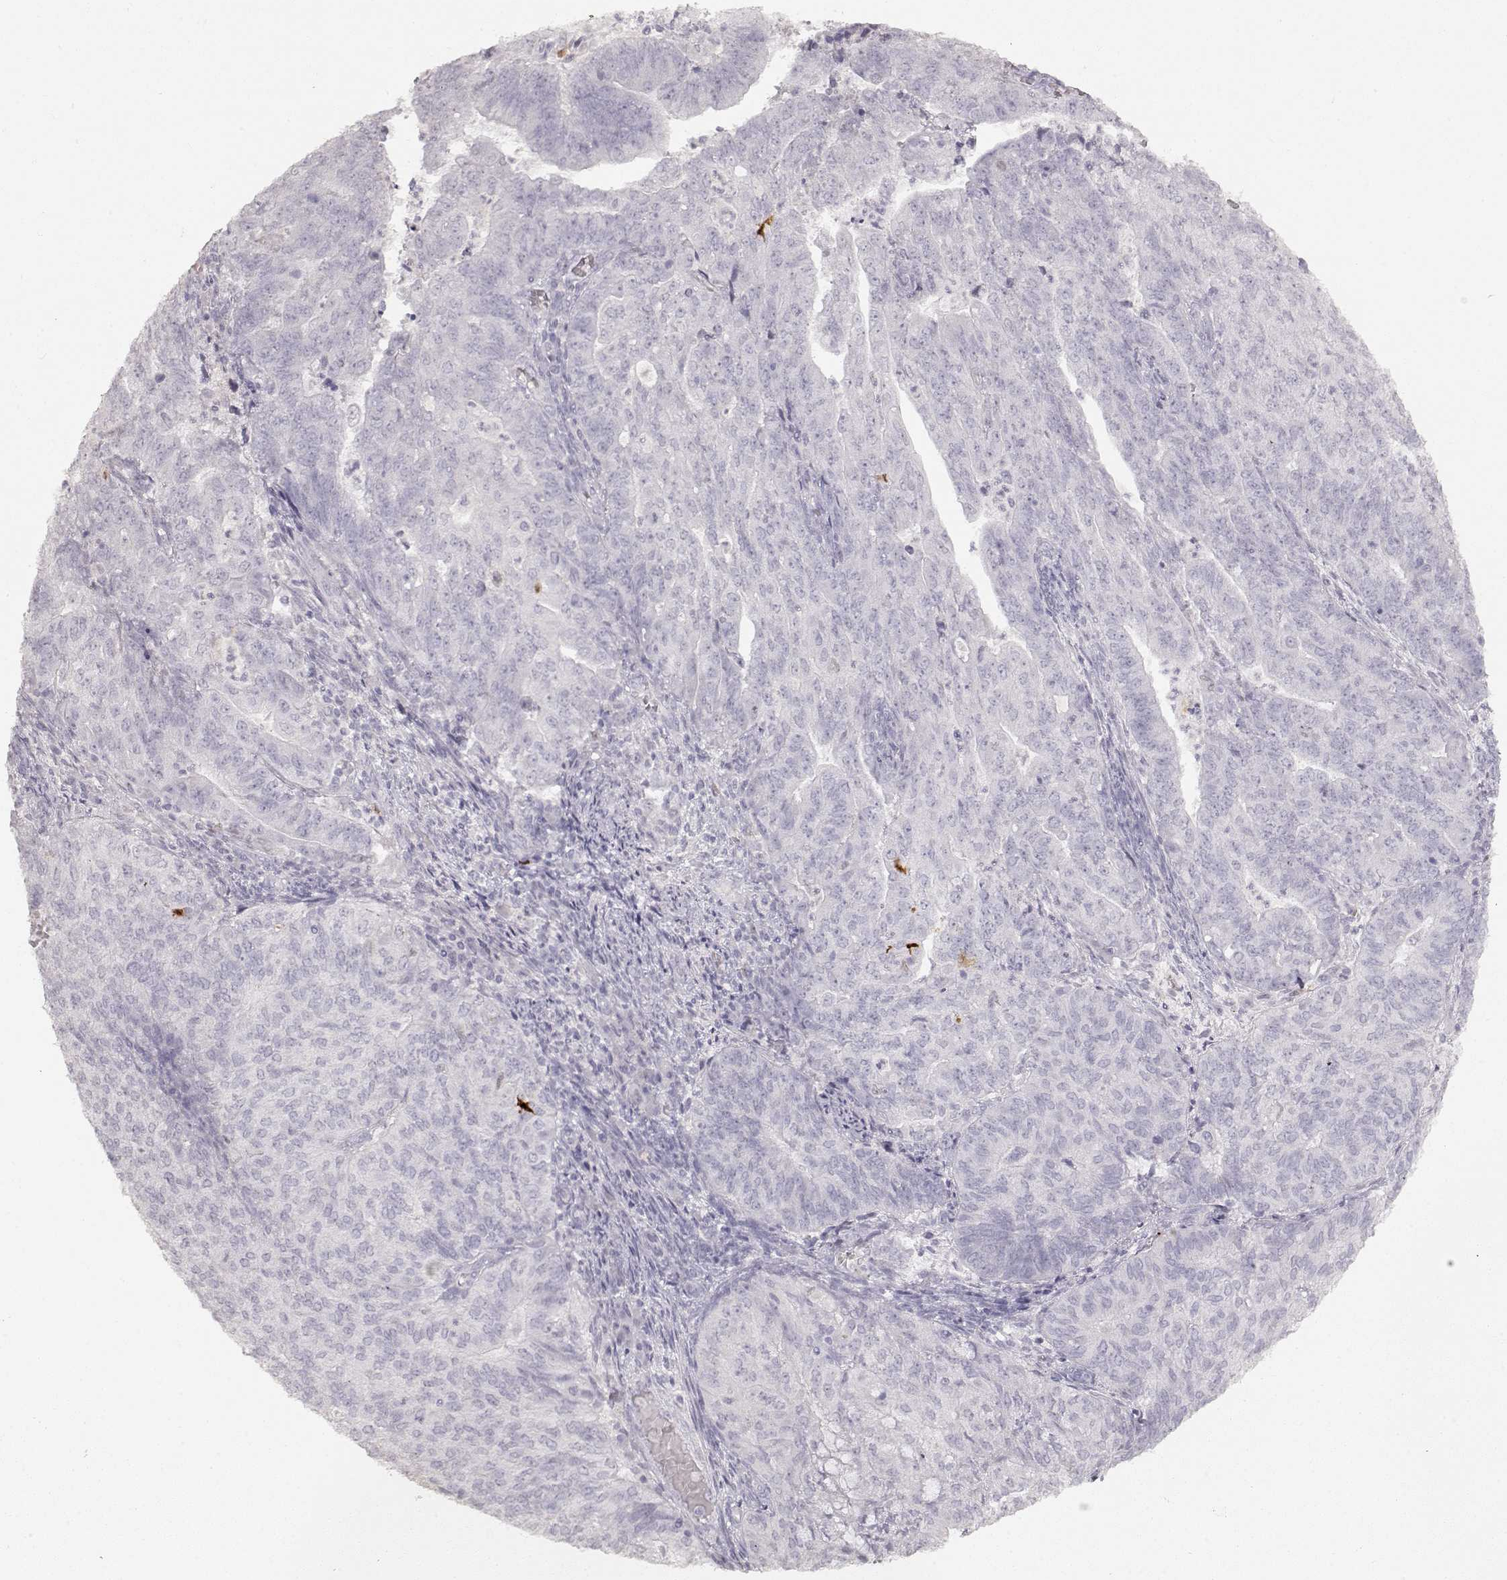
{"staining": {"intensity": "negative", "quantity": "none", "location": "none"}, "tissue": "endometrial cancer", "cell_type": "Tumor cells", "image_type": "cancer", "snomed": [{"axis": "morphology", "description": "Adenocarcinoma, NOS"}, {"axis": "topography", "description": "Endometrium"}], "caption": "Adenocarcinoma (endometrial) was stained to show a protein in brown. There is no significant staining in tumor cells.", "gene": "S100B", "patient": {"sex": "female", "age": 82}}